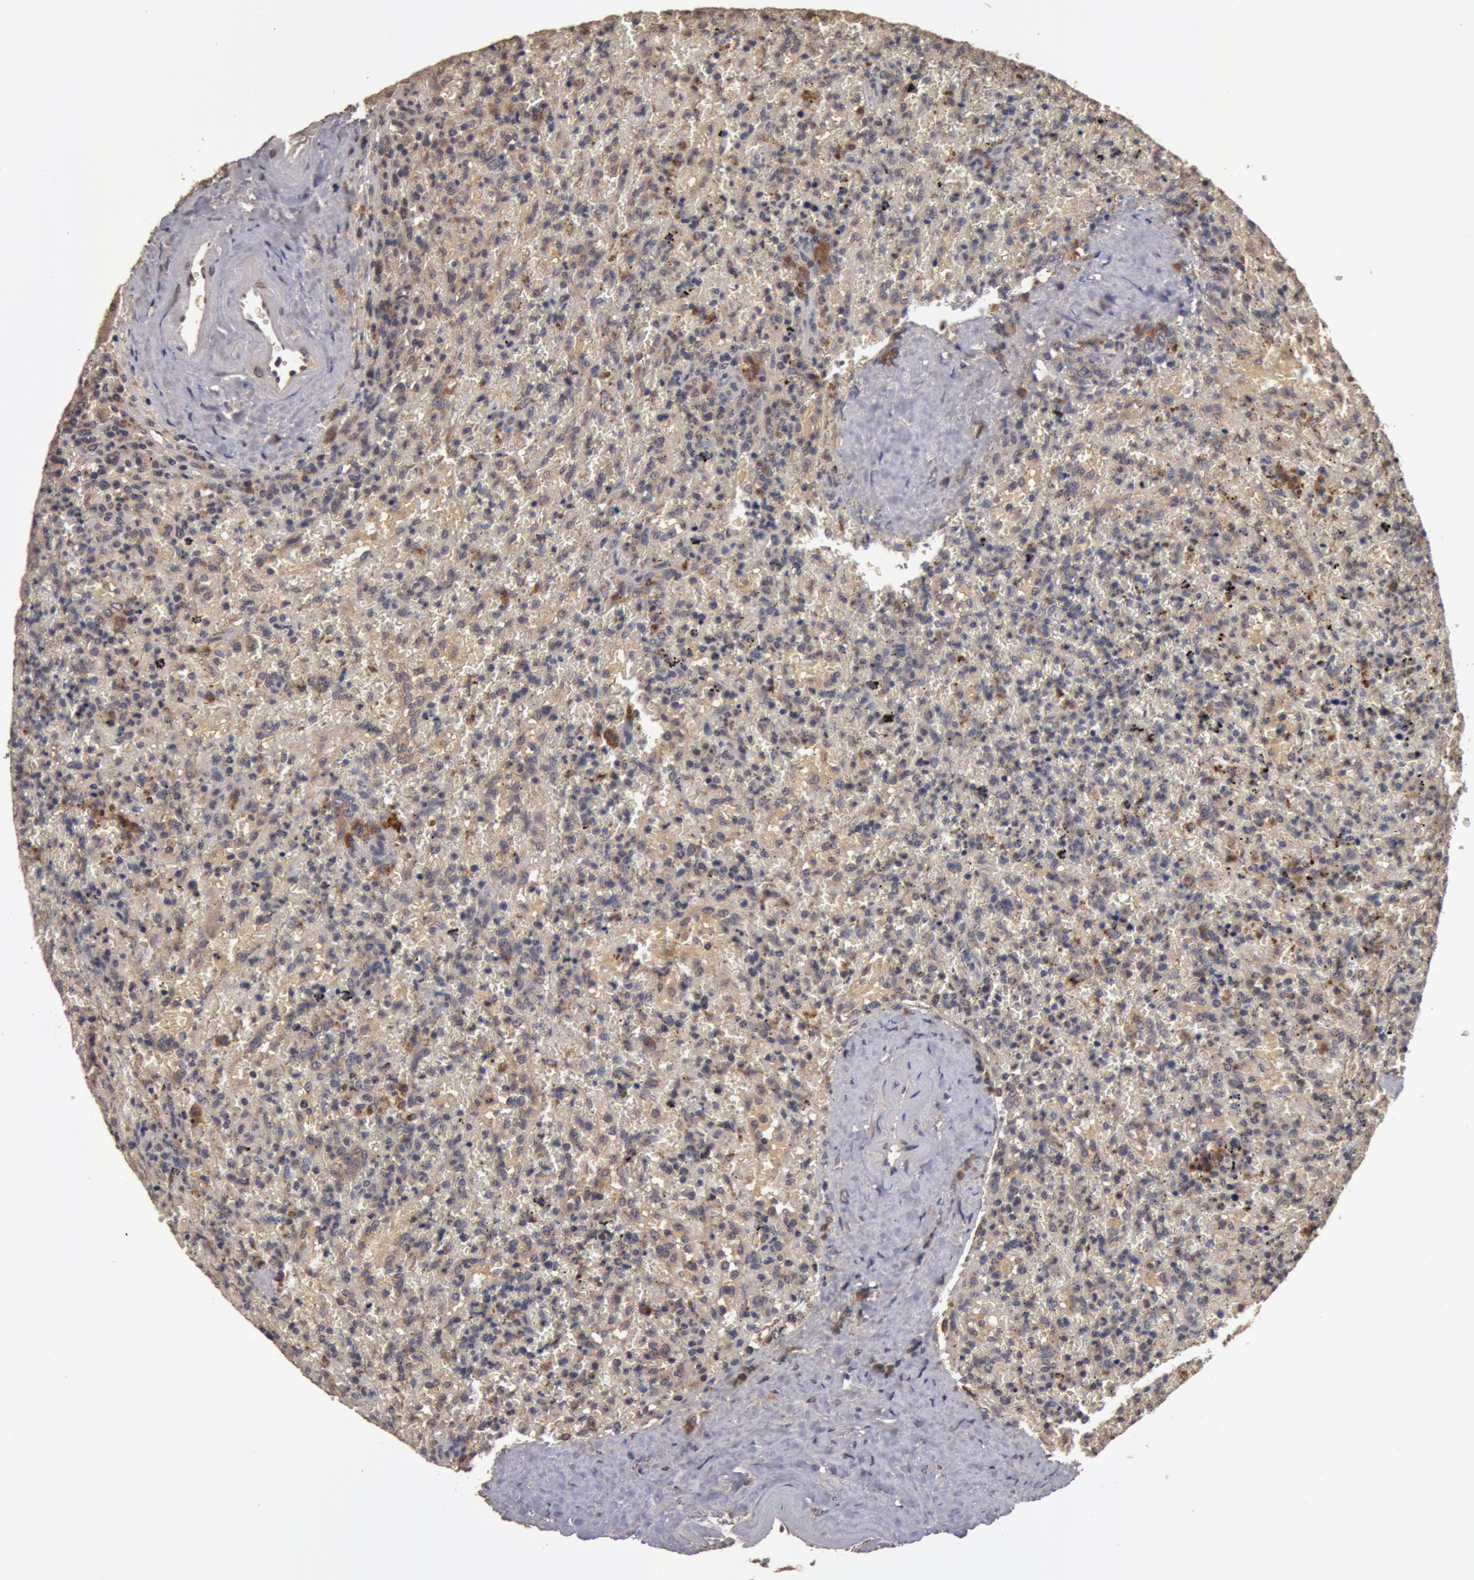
{"staining": {"intensity": "moderate", "quantity": "<25%", "location": "cytoplasmic/membranous"}, "tissue": "lymphoma", "cell_type": "Tumor cells", "image_type": "cancer", "snomed": [{"axis": "morphology", "description": "Malignant lymphoma, non-Hodgkin's type, High grade"}, {"axis": "topography", "description": "Spleen"}, {"axis": "topography", "description": "Lymph node"}], "caption": "DAB immunohistochemical staining of malignant lymphoma, non-Hodgkin's type (high-grade) exhibits moderate cytoplasmic/membranous protein expression in approximately <25% of tumor cells.", "gene": "BCHE", "patient": {"sex": "female", "age": 70}}